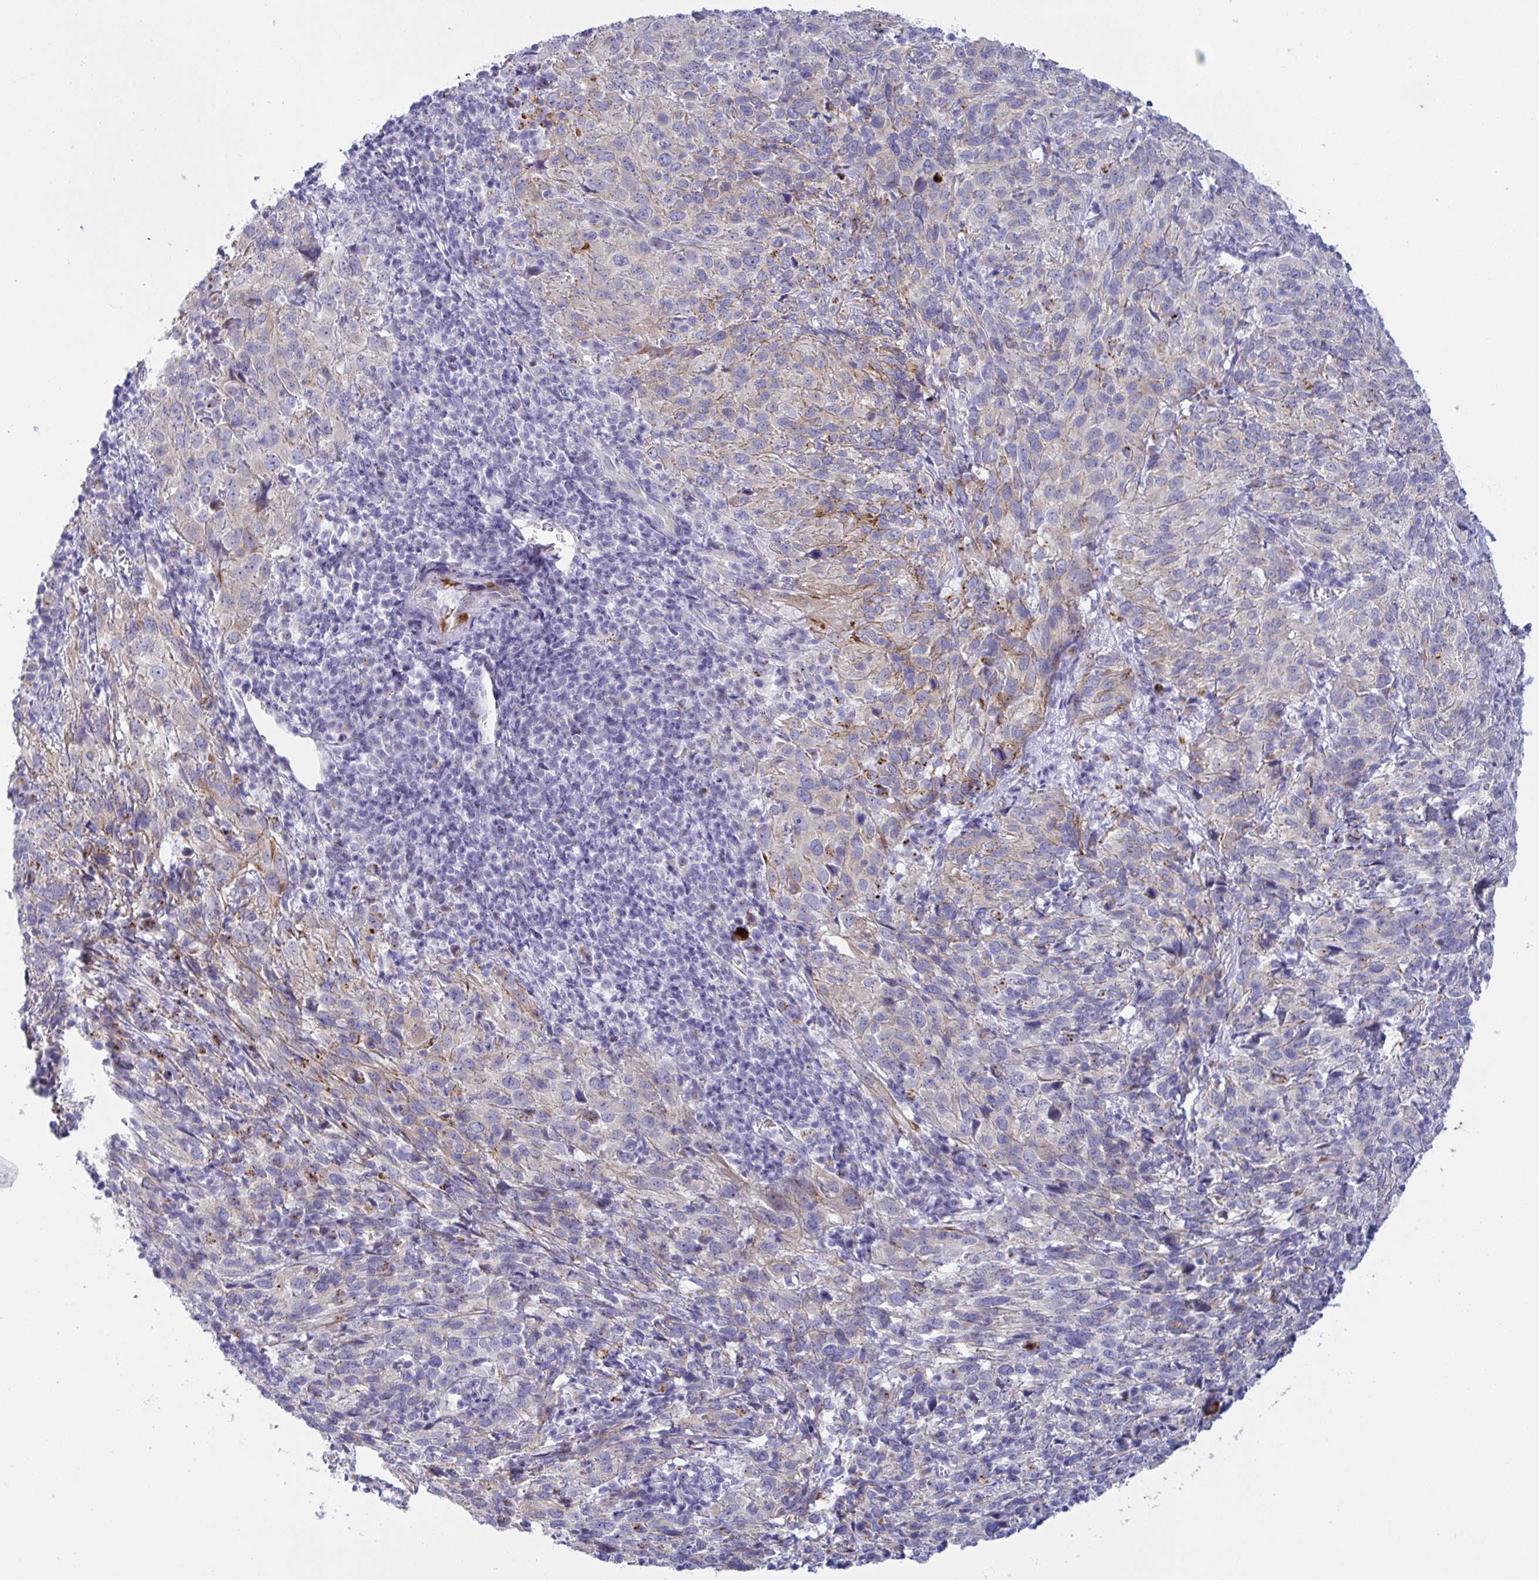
{"staining": {"intensity": "negative", "quantity": "none", "location": "none"}, "tissue": "cervical cancer", "cell_type": "Tumor cells", "image_type": "cancer", "snomed": [{"axis": "morphology", "description": "Squamous cell carcinoma, NOS"}, {"axis": "topography", "description": "Cervix"}], "caption": "Histopathology image shows no protein expression in tumor cells of cervical squamous cell carcinoma tissue. (Stains: DAB (3,3'-diaminobenzidine) immunohistochemistry (IHC) with hematoxylin counter stain, Microscopy: brightfield microscopy at high magnification).", "gene": "TAS2R38", "patient": {"sex": "female", "age": 51}}